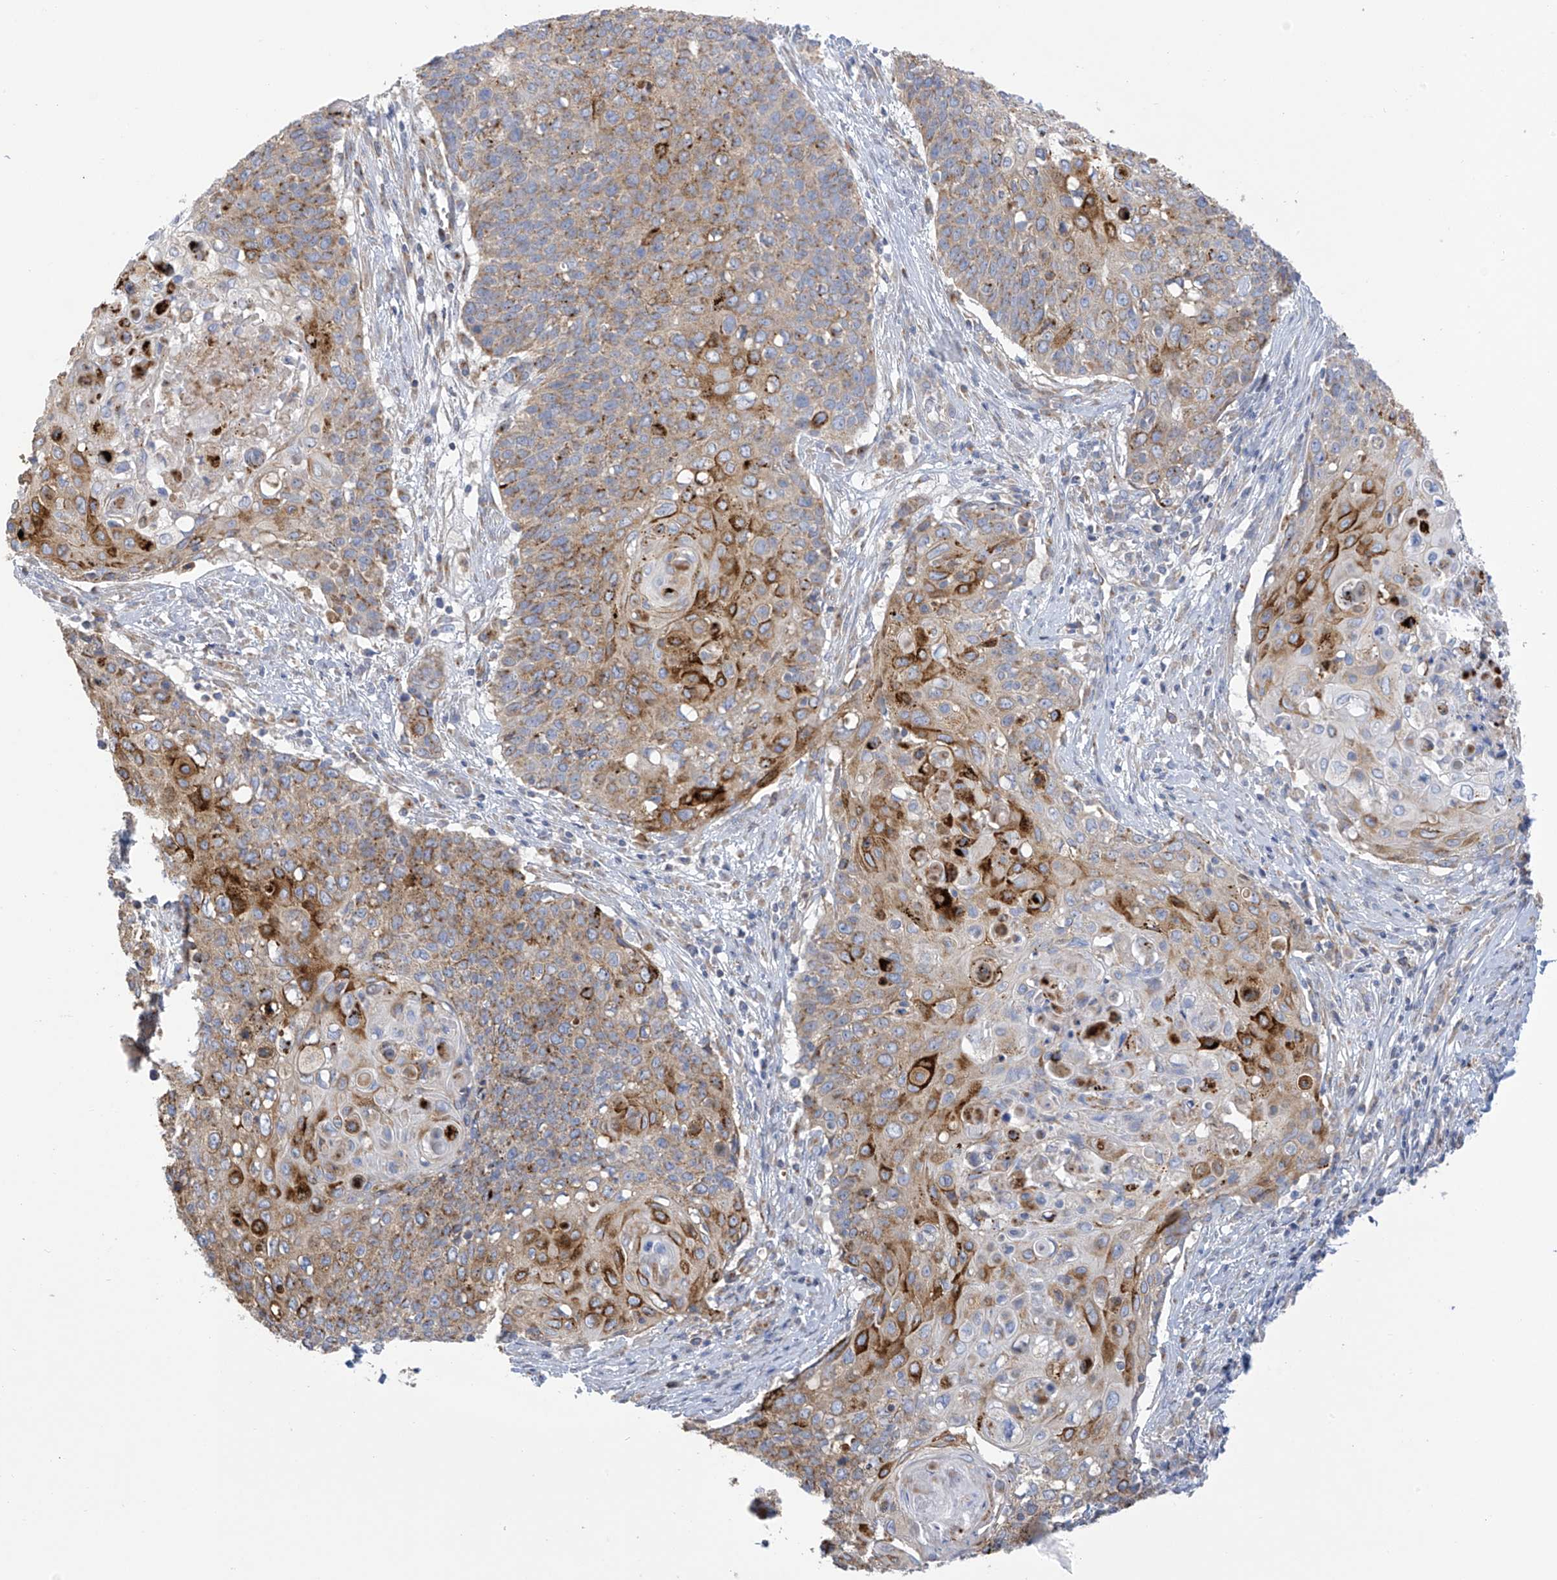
{"staining": {"intensity": "strong", "quantity": "25%-75%", "location": "cytoplasmic/membranous"}, "tissue": "cervical cancer", "cell_type": "Tumor cells", "image_type": "cancer", "snomed": [{"axis": "morphology", "description": "Squamous cell carcinoma, NOS"}, {"axis": "topography", "description": "Cervix"}], "caption": "Human squamous cell carcinoma (cervical) stained for a protein (brown) demonstrates strong cytoplasmic/membranous positive positivity in approximately 25%-75% of tumor cells.", "gene": "ITM2B", "patient": {"sex": "female", "age": 39}}